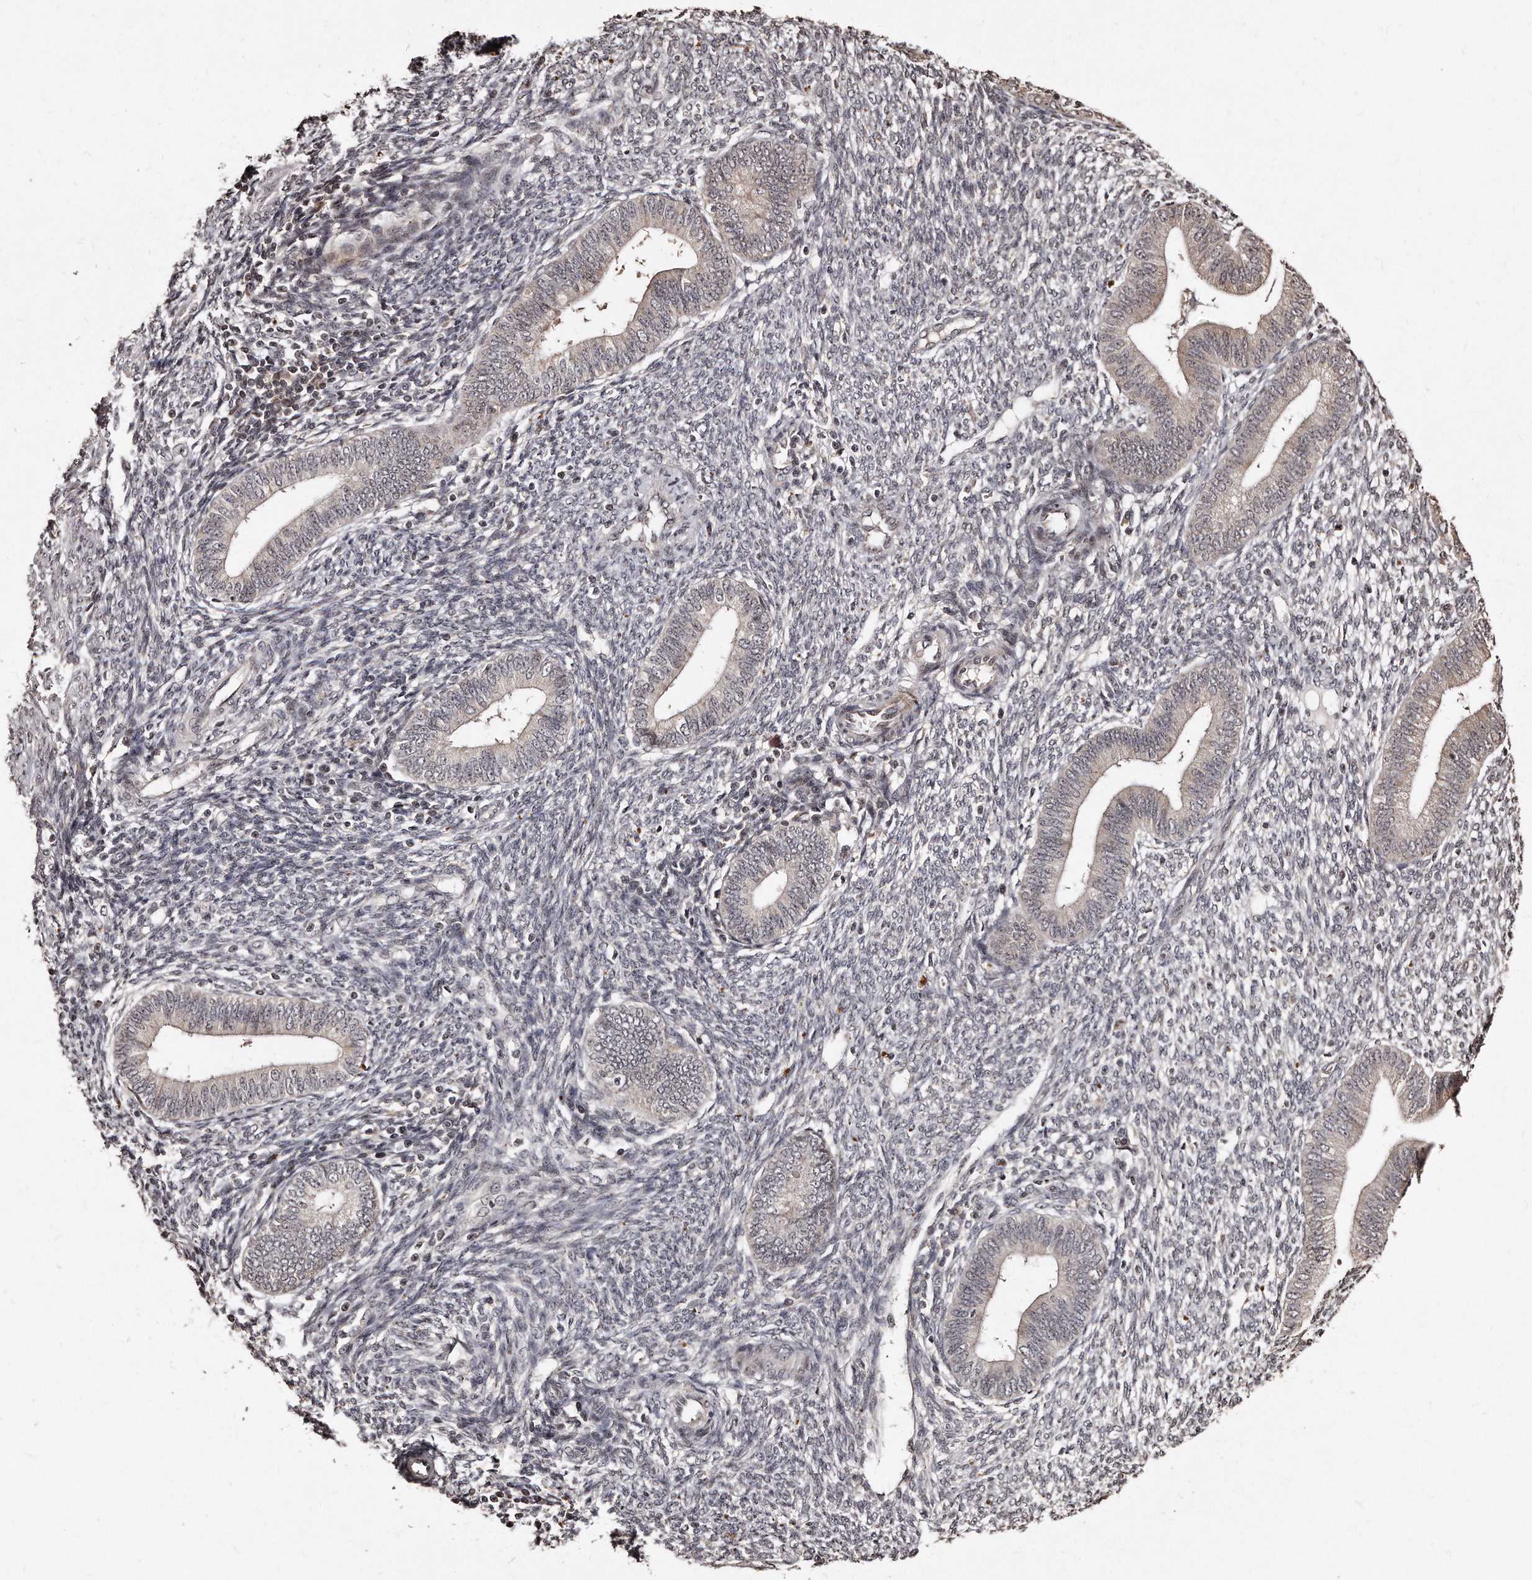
{"staining": {"intensity": "negative", "quantity": "none", "location": "none"}, "tissue": "endometrium", "cell_type": "Cells in endometrial stroma", "image_type": "normal", "snomed": [{"axis": "morphology", "description": "Normal tissue, NOS"}, {"axis": "topography", "description": "Endometrium"}], "caption": "Immunohistochemical staining of unremarkable human endometrium reveals no significant staining in cells in endometrial stroma. (Brightfield microscopy of DAB IHC at high magnification).", "gene": "TSHR", "patient": {"sex": "female", "age": 46}}